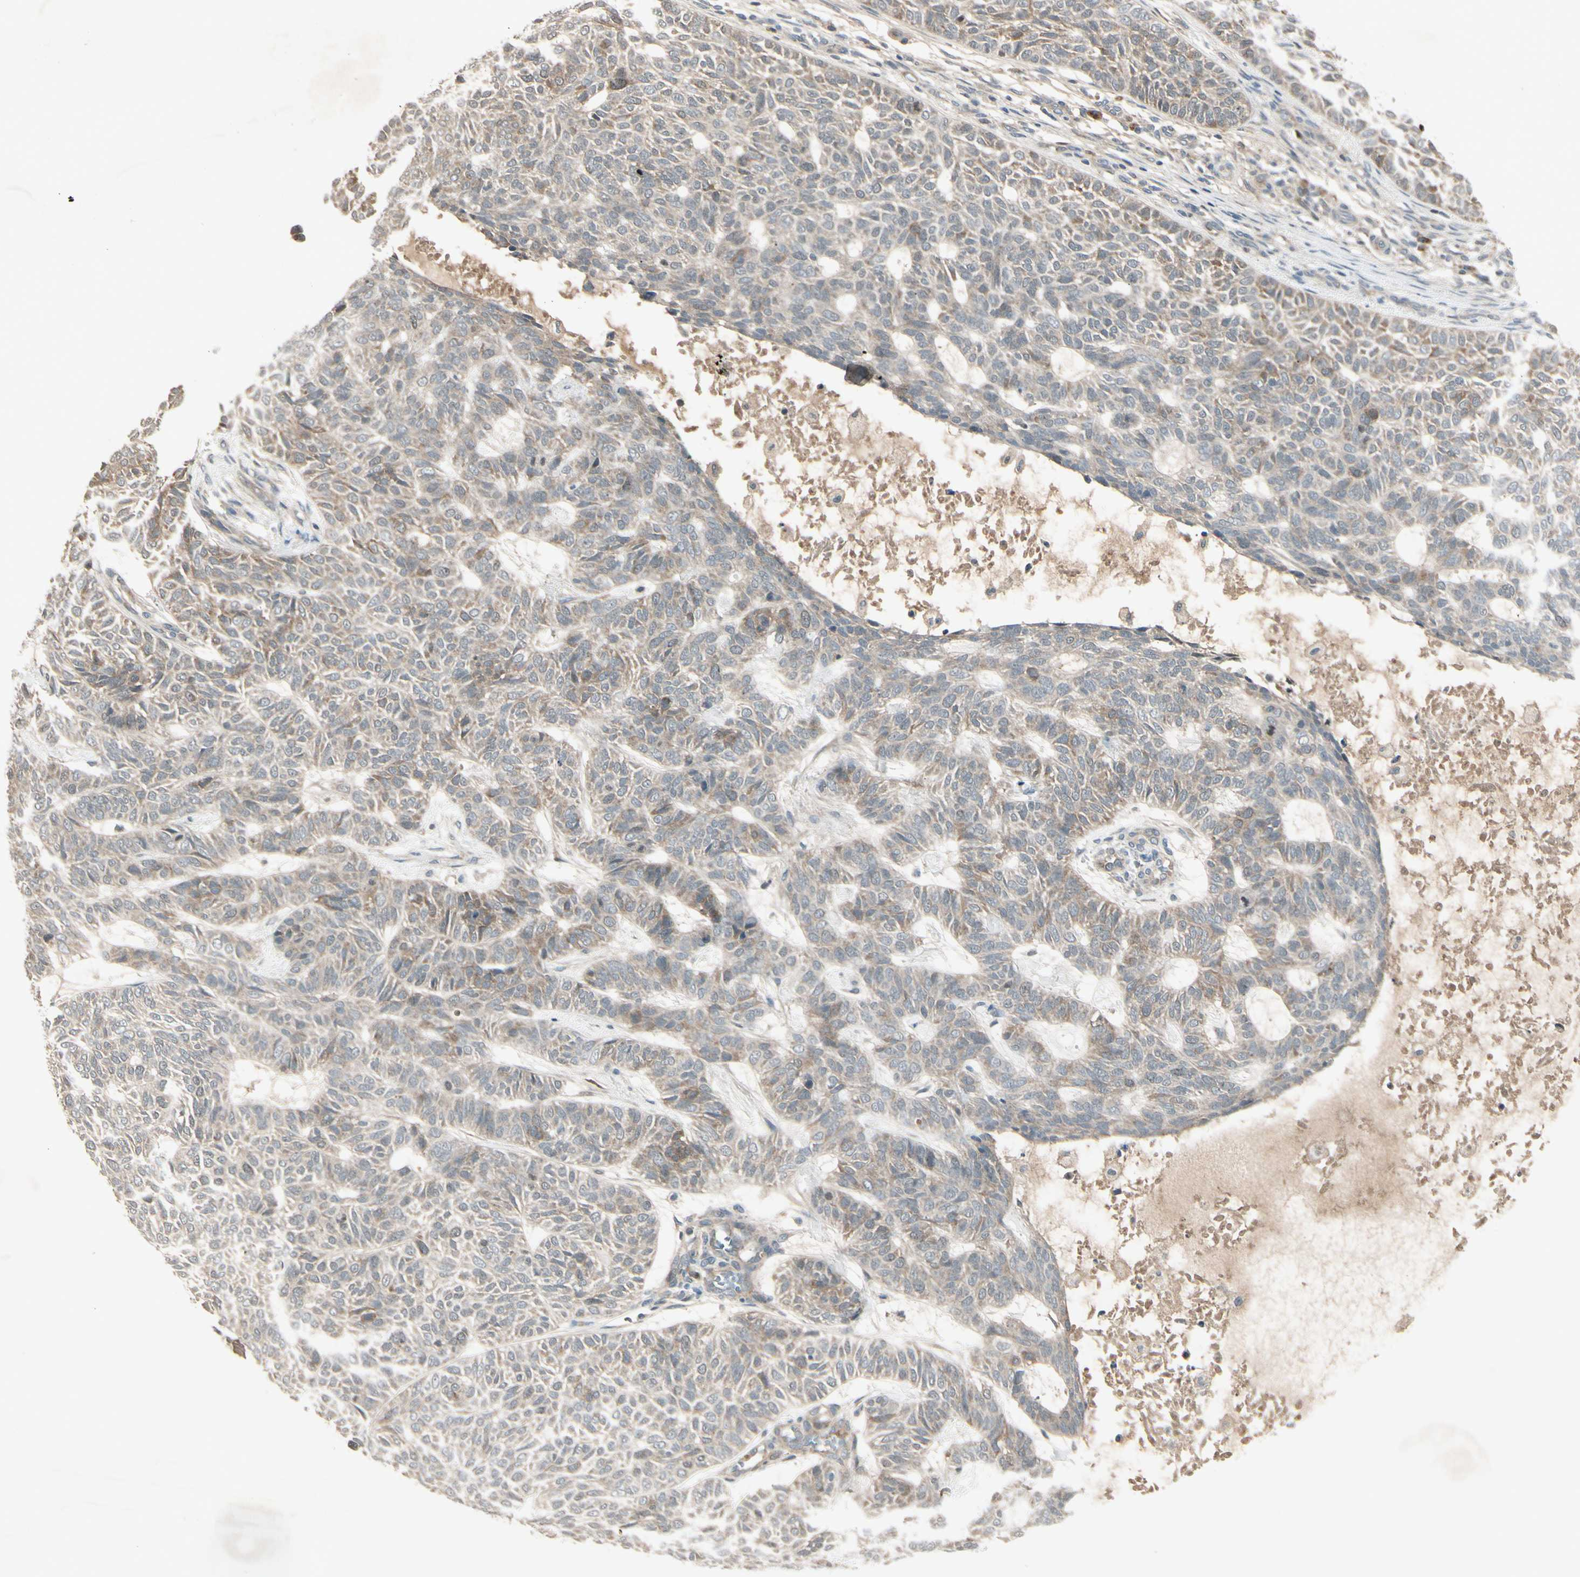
{"staining": {"intensity": "moderate", "quantity": ">75%", "location": "cytoplasmic/membranous"}, "tissue": "skin cancer", "cell_type": "Tumor cells", "image_type": "cancer", "snomed": [{"axis": "morphology", "description": "Basal cell carcinoma"}, {"axis": "topography", "description": "Skin"}], "caption": "Basal cell carcinoma (skin) was stained to show a protein in brown. There is medium levels of moderate cytoplasmic/membranous staining in approximately >75% of tumor cells. (Stains: DAB (3,3'-diaminobenzidine) in brown, nuclei in blue, Microscopy: brightfield microscopy at high magnification).", "gene": "FHDC1", "patient": {"sex": "male", "age": 87}}